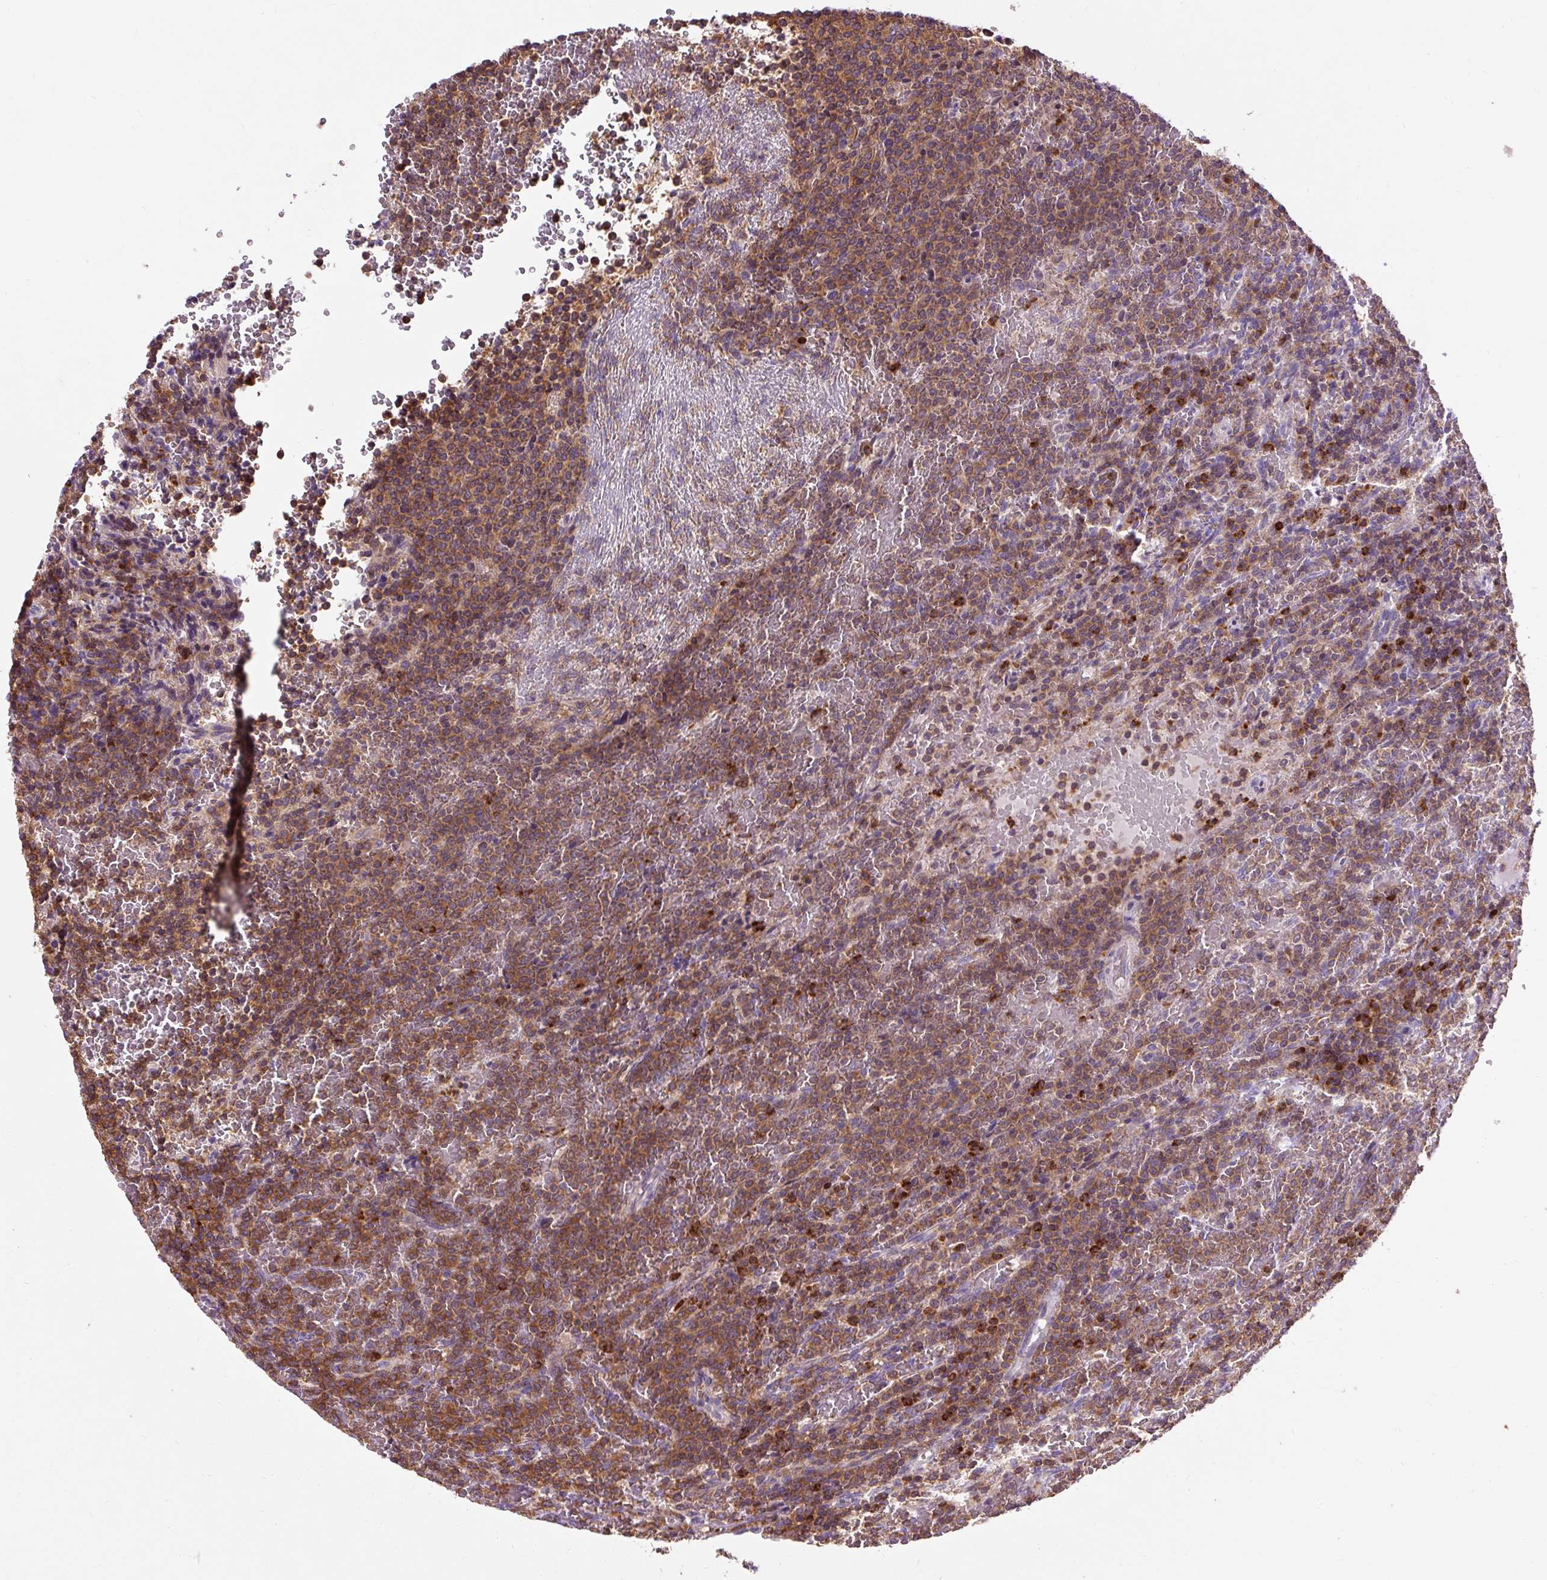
{"staining": {"intensity": "moderate", "quantity": ">75%", "location": "cytoplasmic/membranous"}, "tissue": "lymphoma", "cell_type": "Tumor cells", "image_type": "cancer", "snomed": [{"axis": "morphology", "description": "Malignant lymphoma, non-Hodgkin's type, Low grade"}, {"axis": "topography", "description": "Spleen"}], "caption": "Protein positivity by immunohistochemistry (IHC) displays moderate cytoplasmic/membranous expression in about >75% of tumor cells in lymphoma. Nuclei are stained in blue.", "gene": "CISD3", "patient": {"sex": "male", "age": 60}}